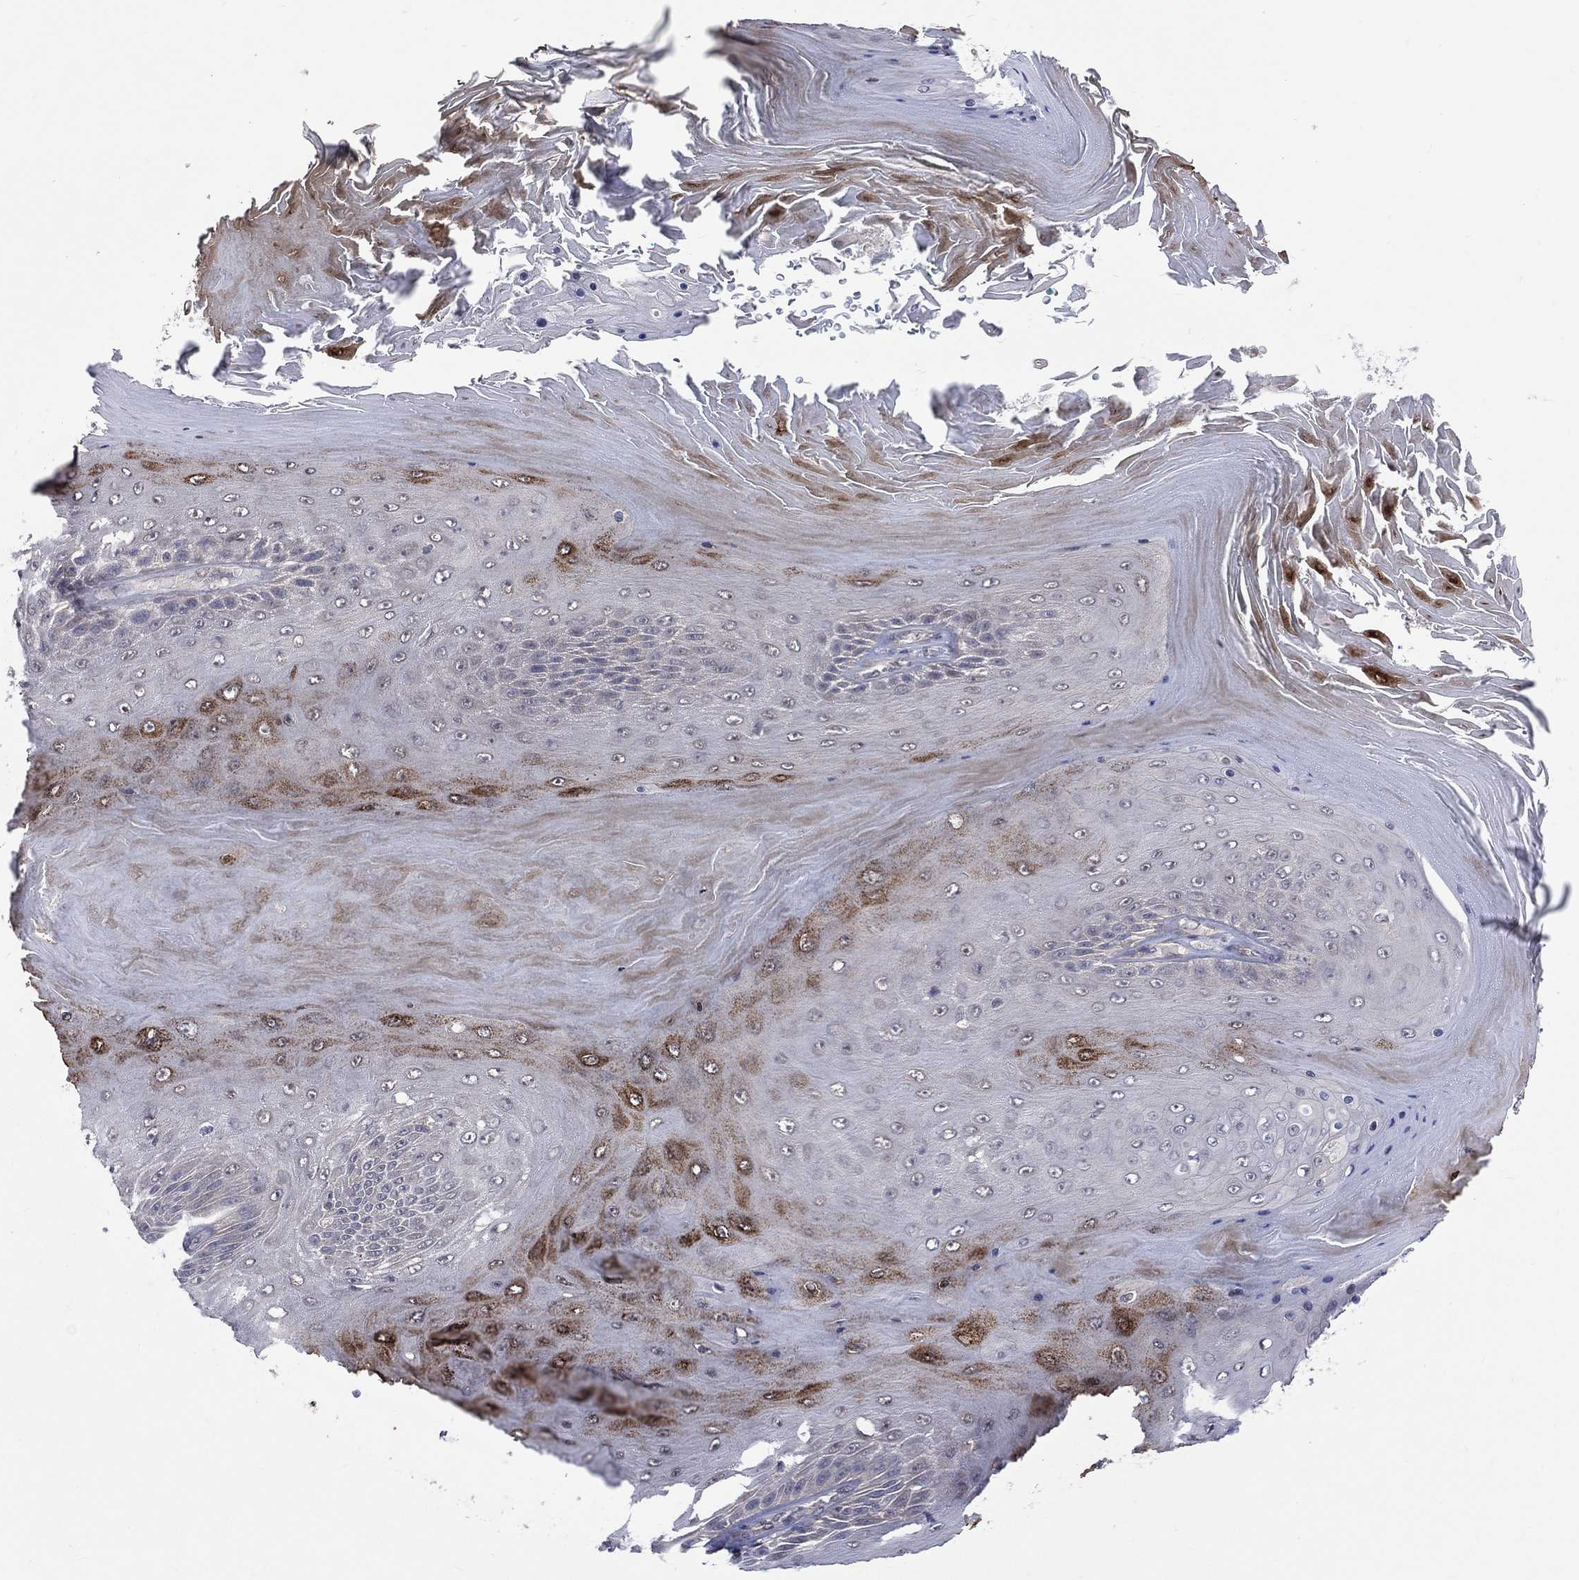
{"staining": {"intensity": "strong", "quantity": "<25%", "location": "cytoplasmic/membranous"}, "tissue": "skin cancer", "cell_type": "Tumor cells", "image_type": "cancer", "snomed": [{"axis": "morphology", "description": "Squamous cell carcinoma, NOS"}, {"axis": "topography", "description": "Skin"}], "caption": "This image exhibits immunohistochemistry (IHC) staining of human squamous cell carcinoma (skin), with medium strong cytoplasmic/membranous staining in approximately <25% of tumor cells.", "gene": "DLG4", "patient": {"sex": "male", "age": 62}}